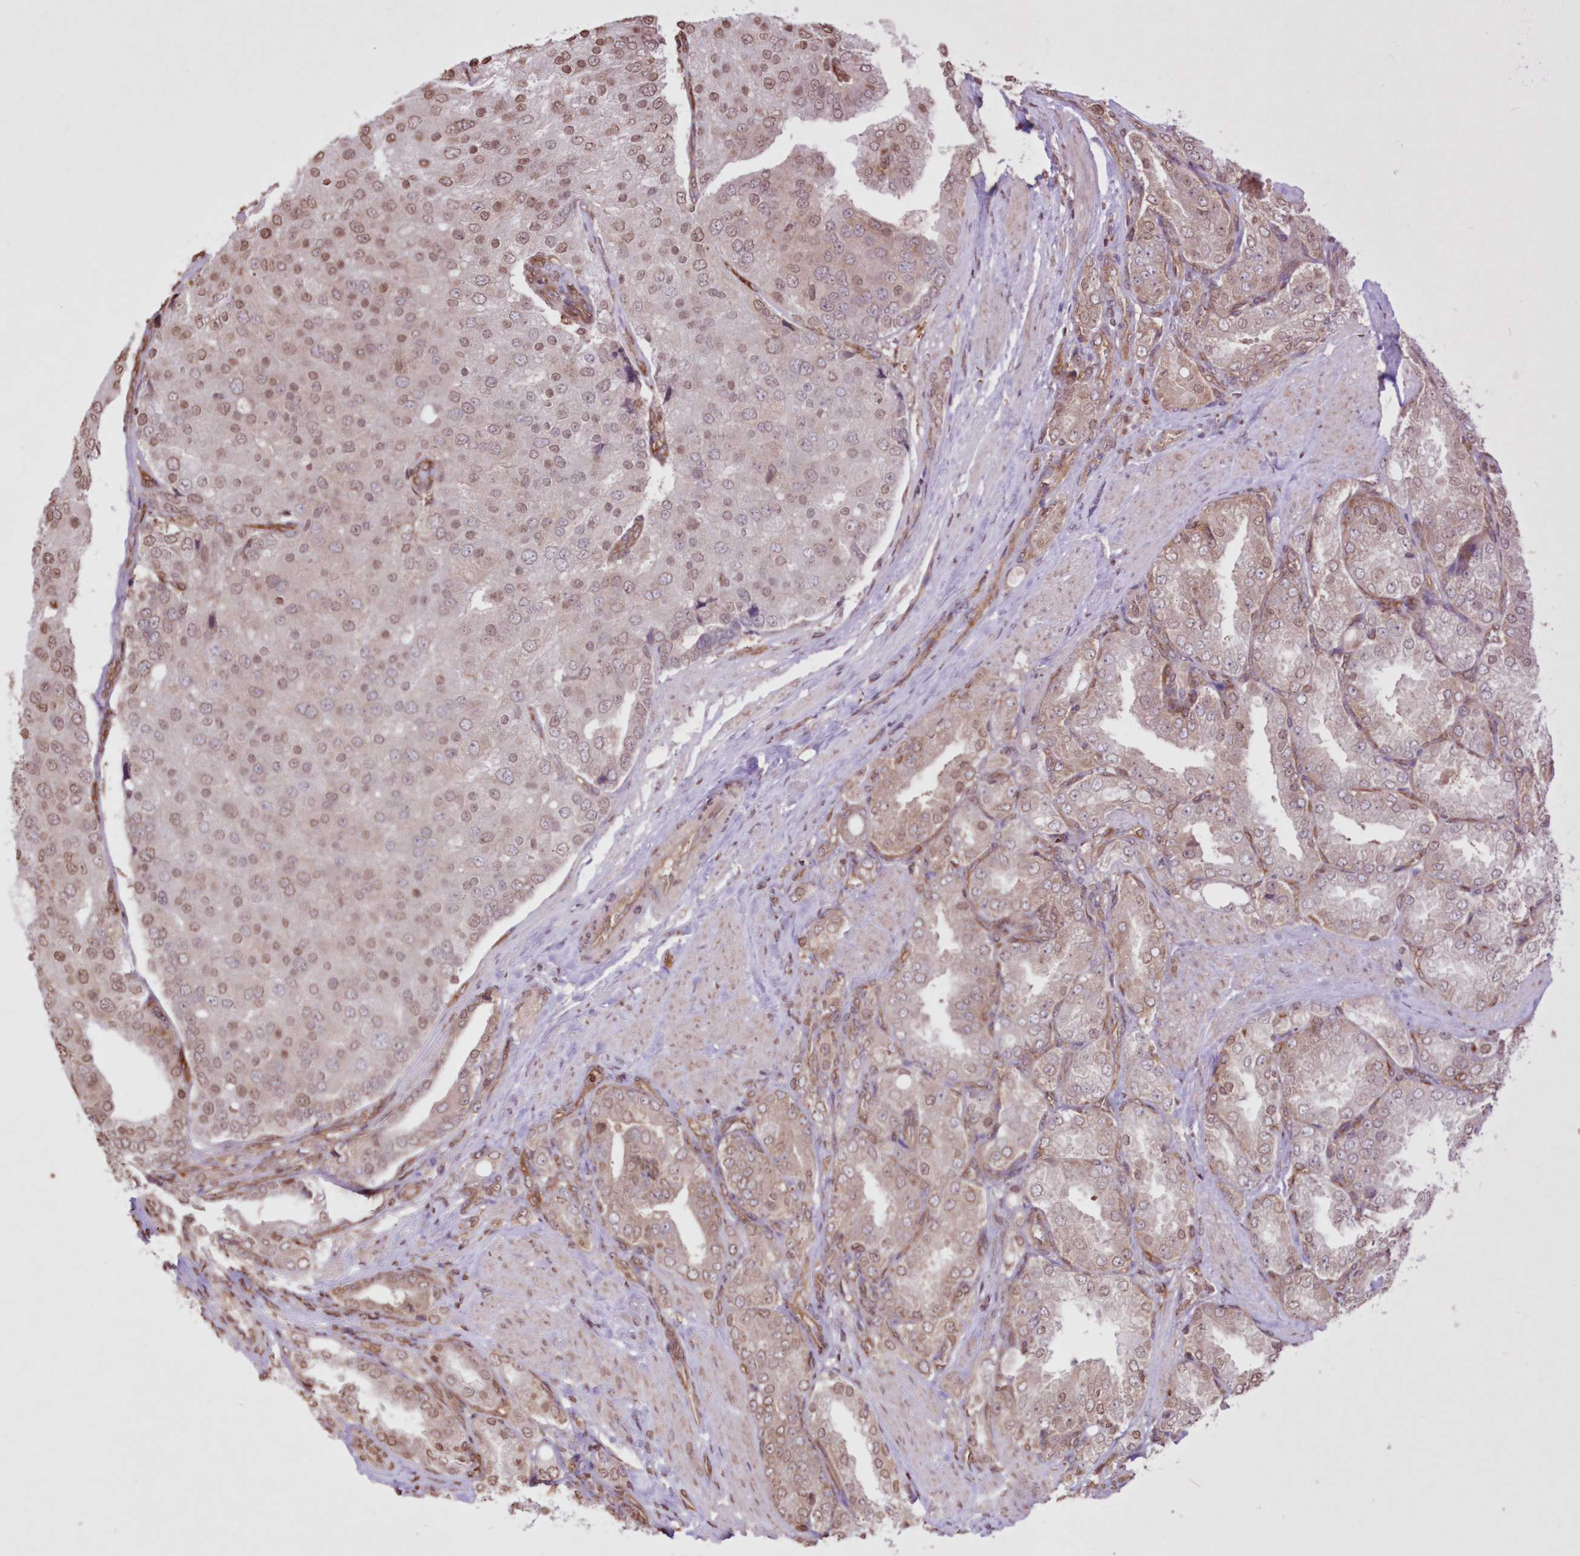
{"staining": {"intensity": "moderate", "quantity": ">75%", "location": "nuclear"}, "tissue": "prostate cancer", "cell_type": "Tumor cells", "image_type": "cancer", "snomed": [{"axis": "morphology", "description": "Adenocarcinoma, High grade"}, {"axis": "topography", "description": "Prostate"}], "caption": "Brown immunohistochemical staining in high-grade adenocarcinoma (prostate) shows moderate nuclear expression in approximately >75% of tumor cells.", "gene": "FCHO2", "patient": {"sex": "male", "age": 50}}